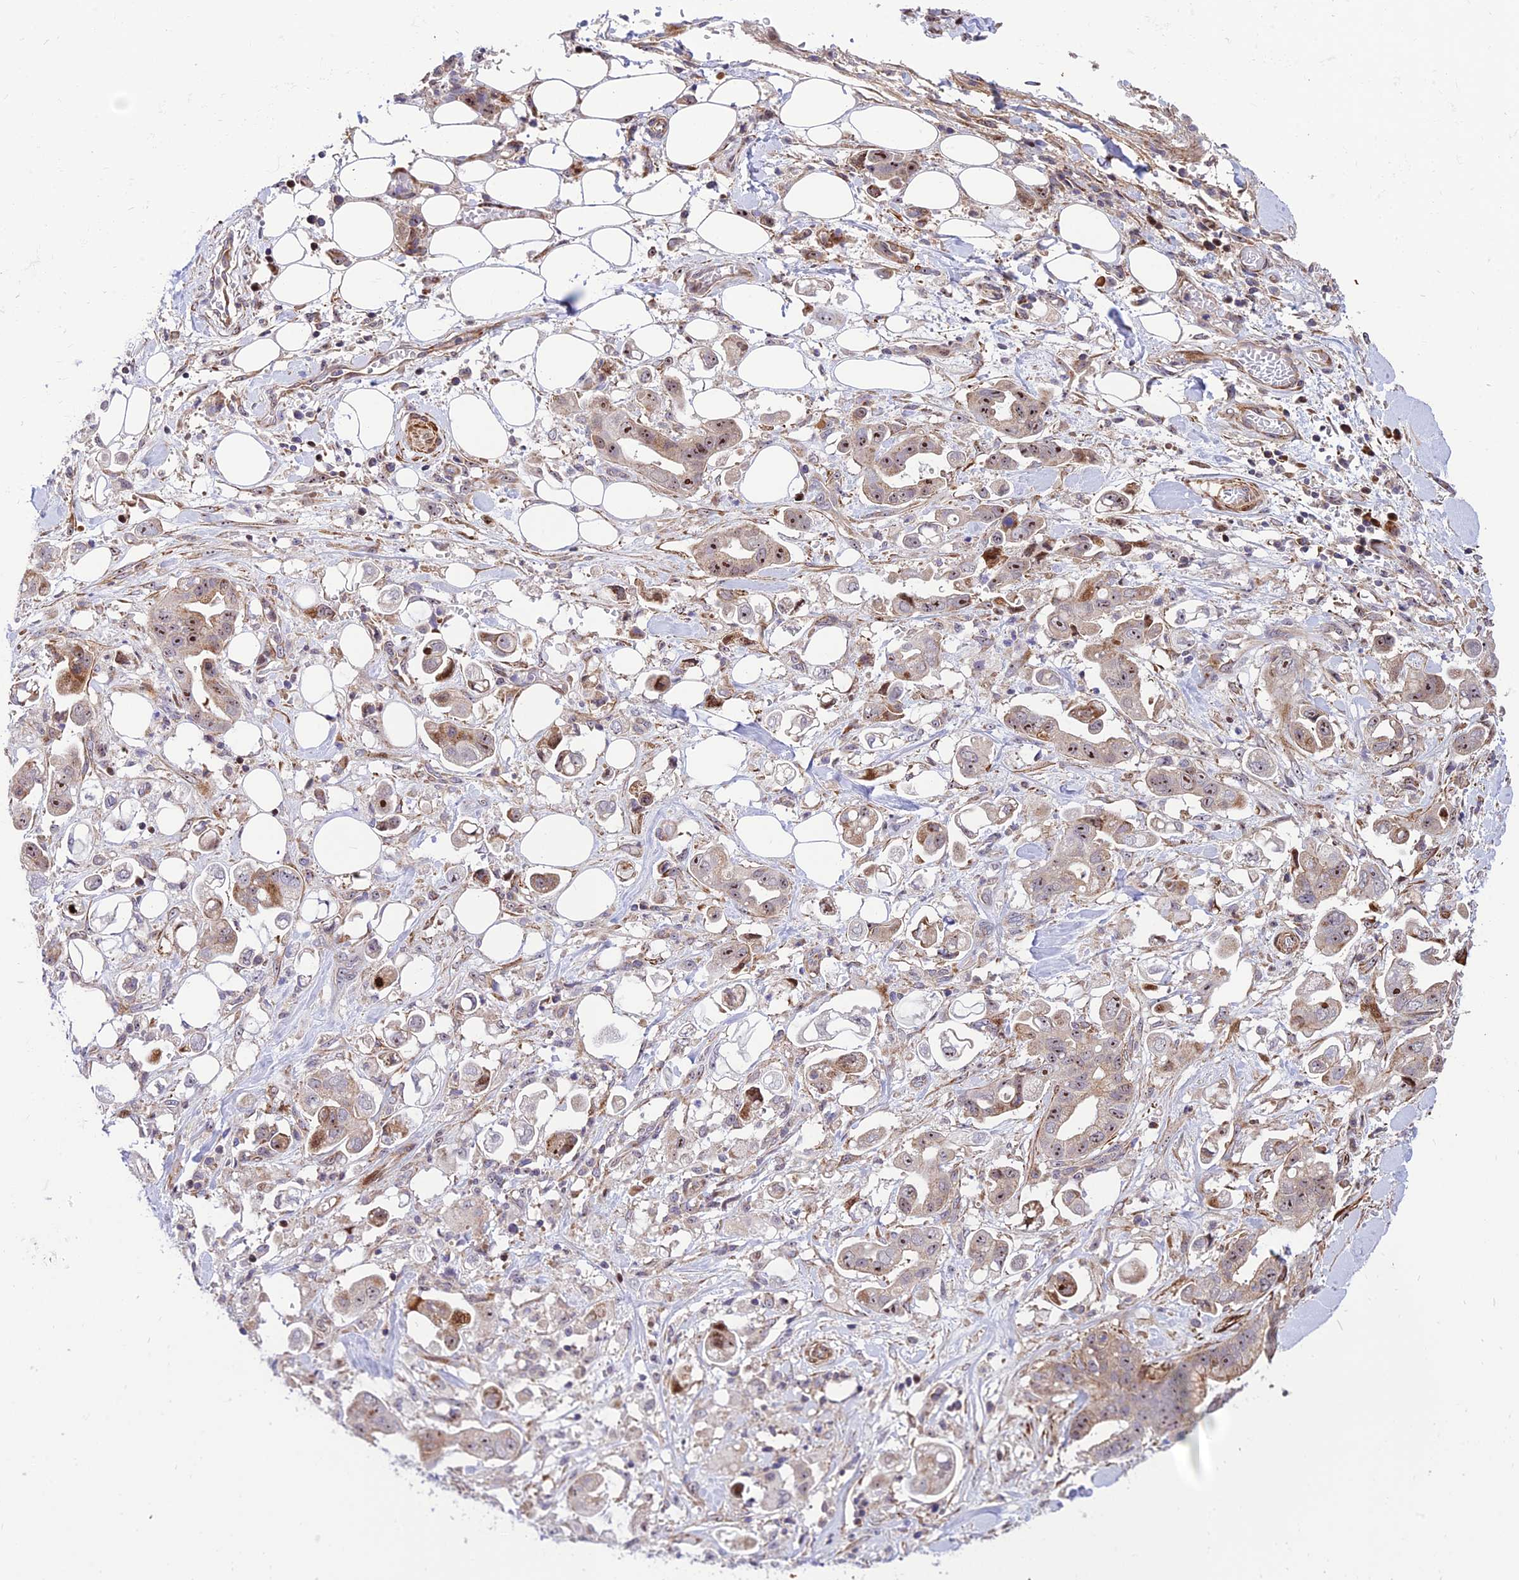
{"staining": {"intensity": "moderate", "quantity": "<25%", "location": "nuclear"}, "tissue": "stomach cancer", "cell_type": "Tumor cells", "image_type": "cancer", "snomed": [{"axis": "morphology", "description": "Adenocarcinoma, NOS"}, {"axis": "topography", "description": "Stomach"}], "caption": "Immunohistochemical staining of stomach adenocarcinoma demonstrates low levels of moderate nuclear staining in about <25% of tumor cells.", "gene": "KBTBD7", "patient": {"sex": "male", "age": 62}}